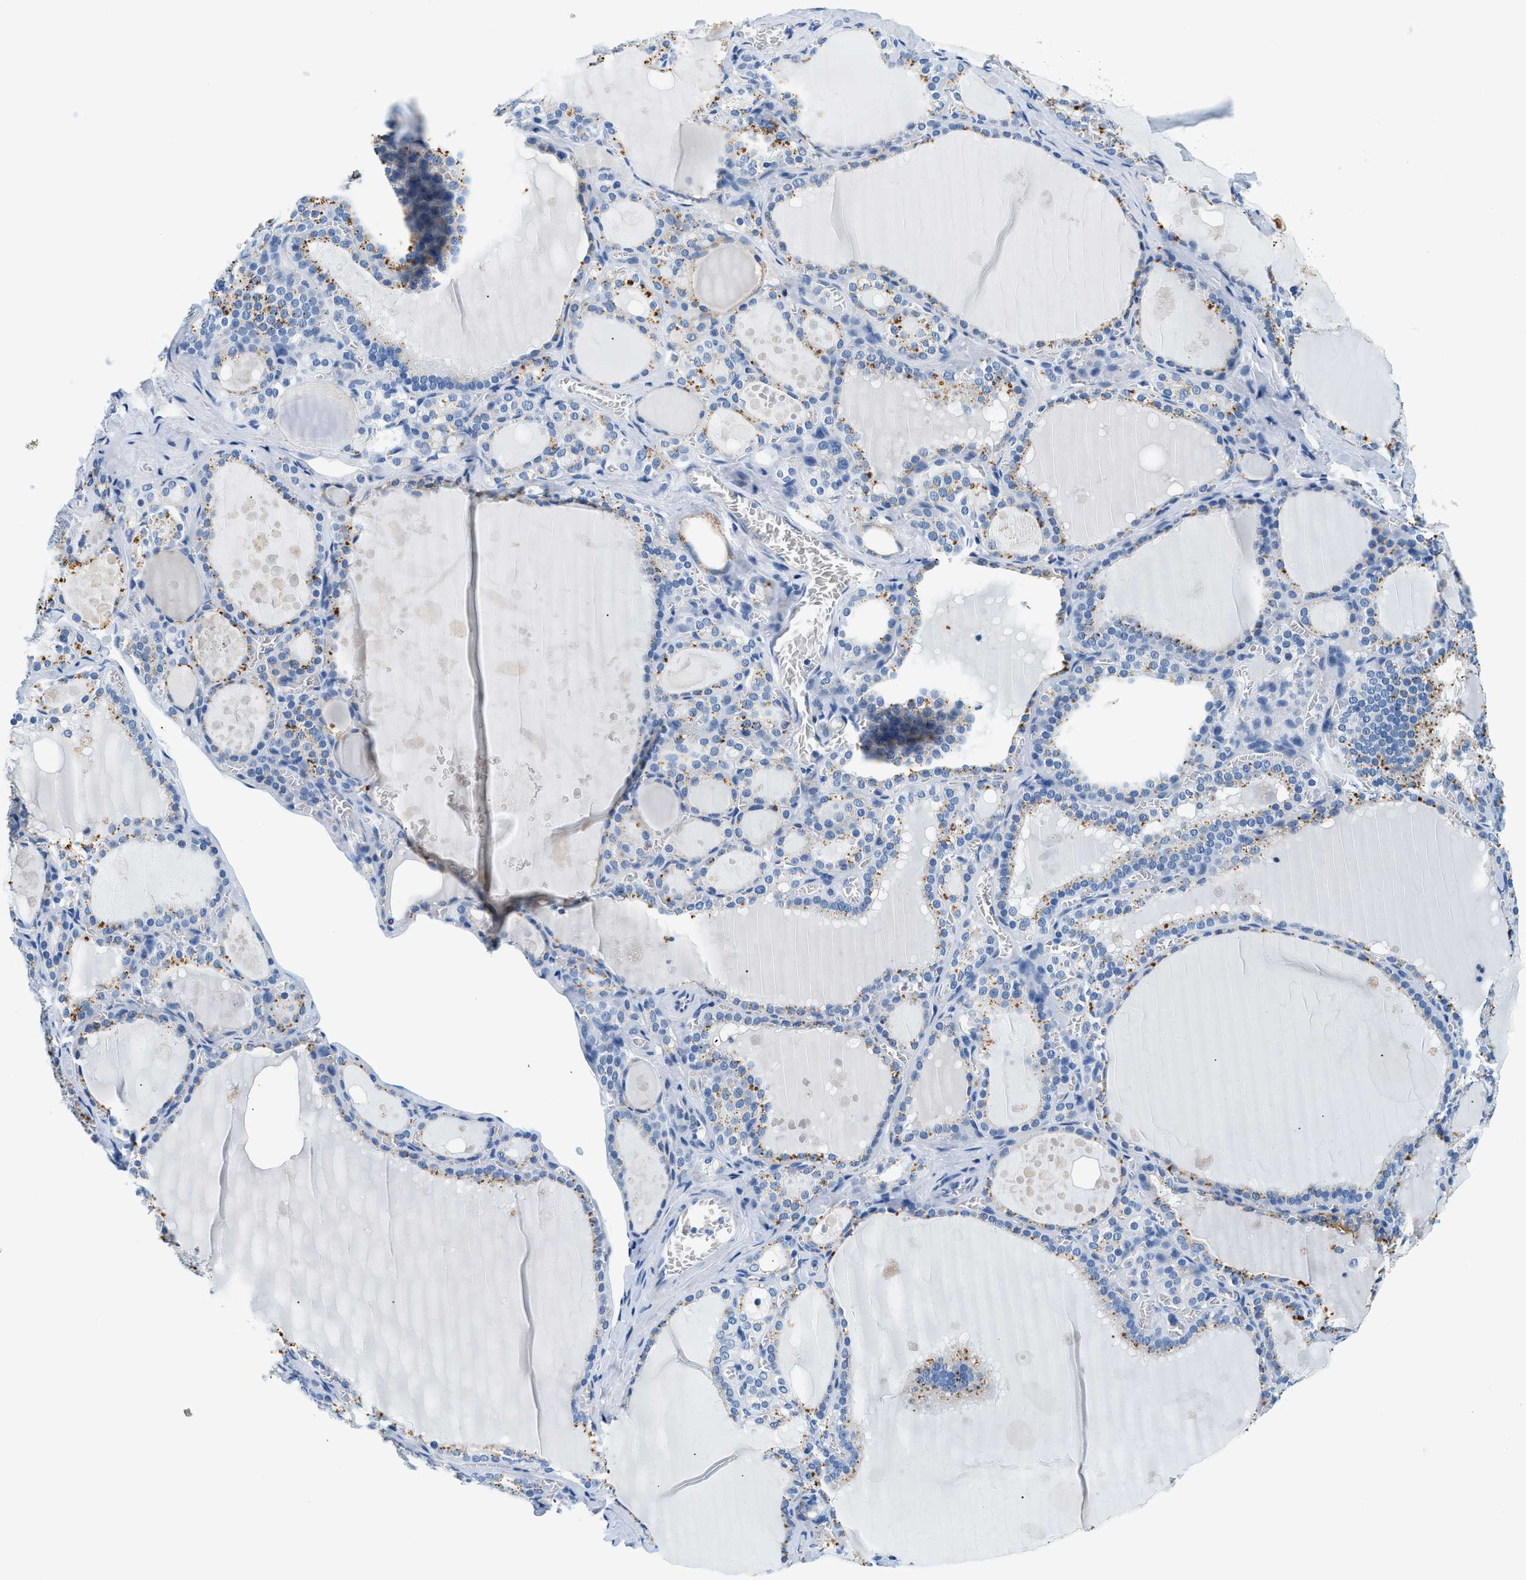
{"staining": {"intensity": "negative", "quantity": "none", "location": "none"}, "tissue": "thyroid gland", "cell_type": "Glandular cells", "image_type": "normal", "snomed": [{"axis": "morphology", "description": "Normal tissue, NOS"}, {"axis": "topography", "description": "Thyroid gland"}], "caption": "Glandular cells are negative for protein expression in benign human thyroid gland. Brightfield microscopy of IHC stained with DAB (3,3'-diaminobenzidine) (brown) and hematoxylin (blue), captured at high magnification.", "gene": "STXBP2", "patient": {"sex": "male", "age": 56}}